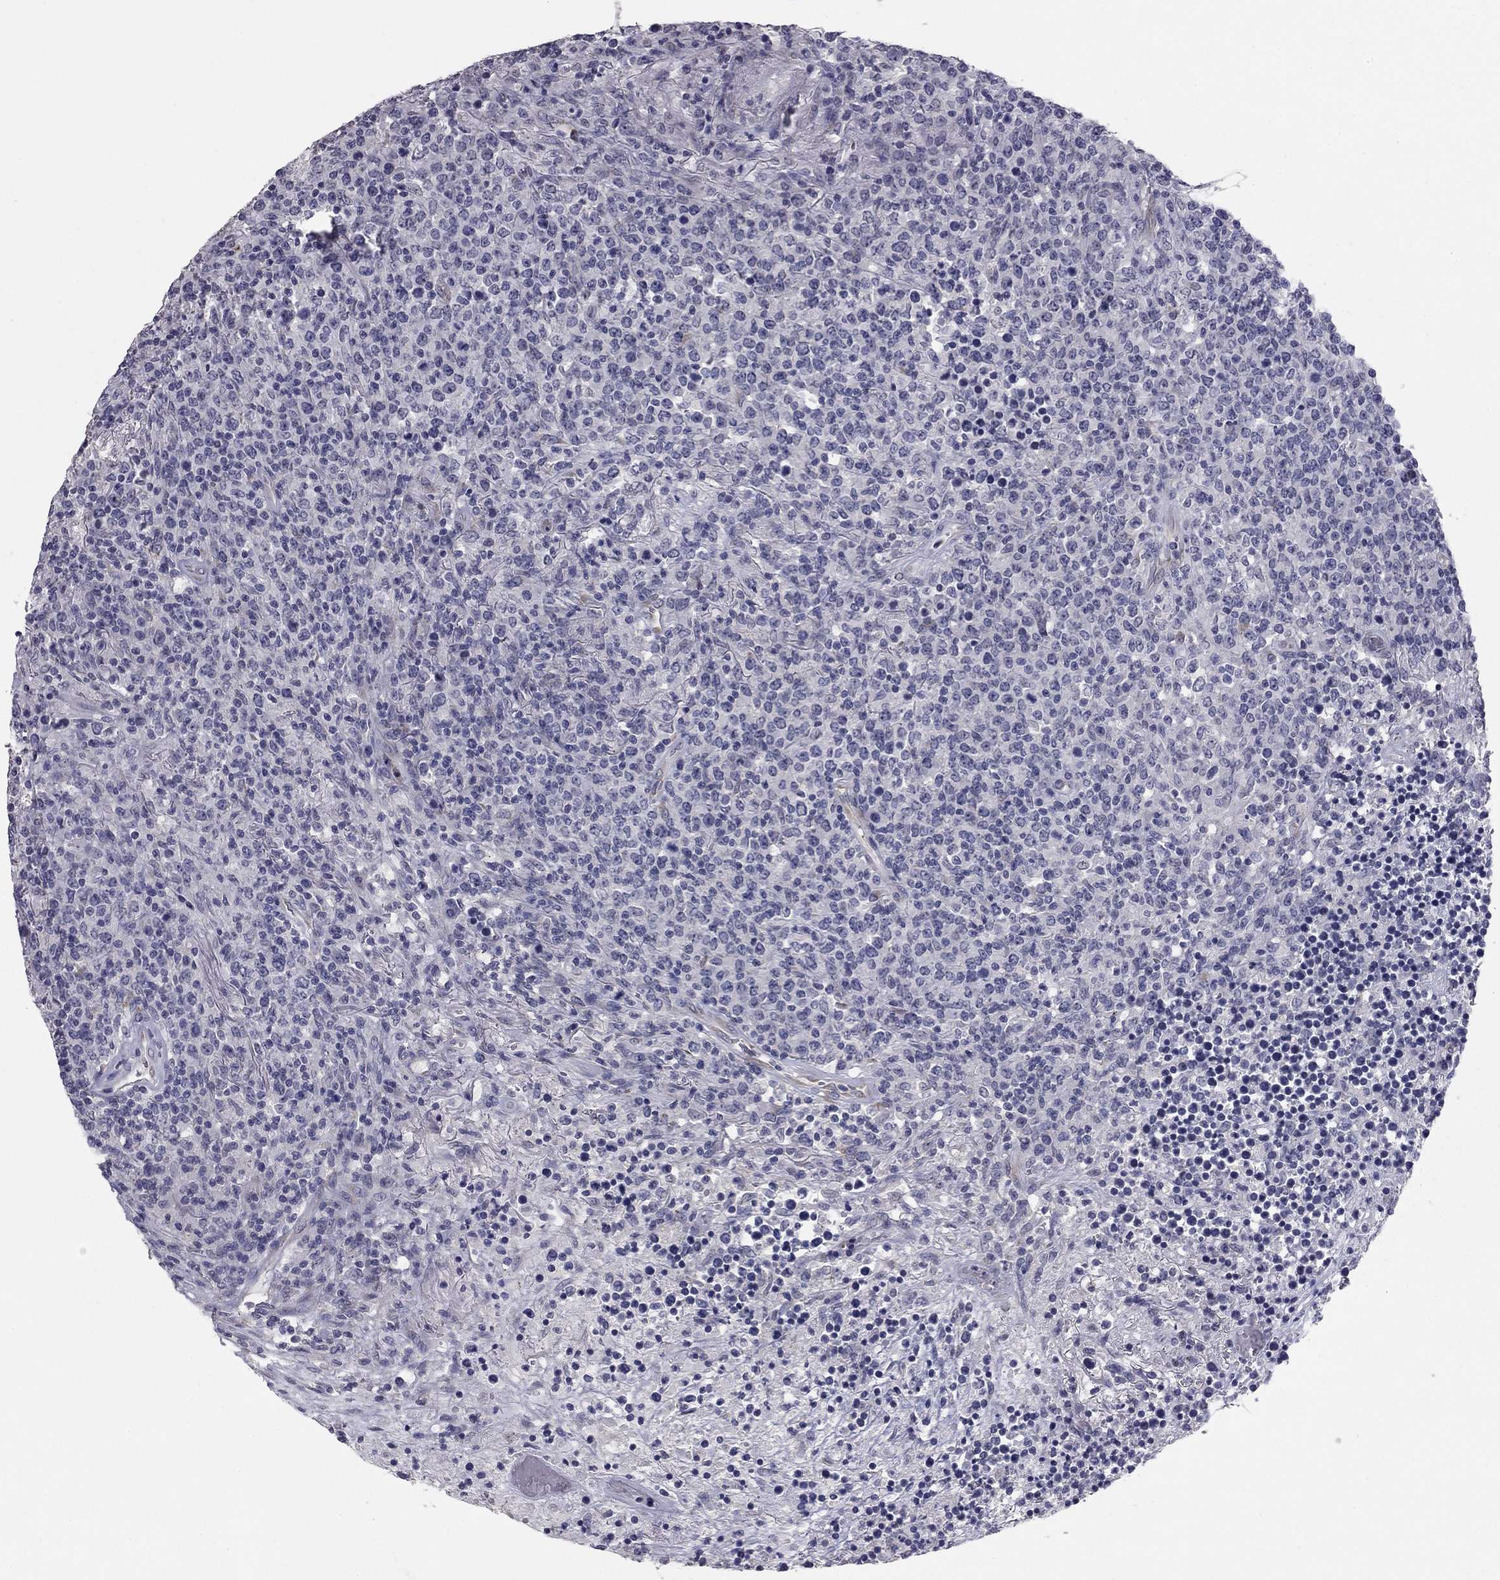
{"staining": {"intensity": "negative", "quantity": "none", "location": "none"}, "tissue": "lymphoma", "cell_type": "Tumor cells", "image_type": "cancer", "snomed": [{"axis": "morphology", "description": "Malignant lymphoma, non-Hodgkin's type, High grade"}, {"axis": "topography", "description": "Lung"}], "caption": "An immunohistochemistry (IHC) image of lymphoma is shown. There is no staining in tumor cells of lymphoma.", "gene": "PRRT2", "patient": {"sex": "male", "age": 79}}